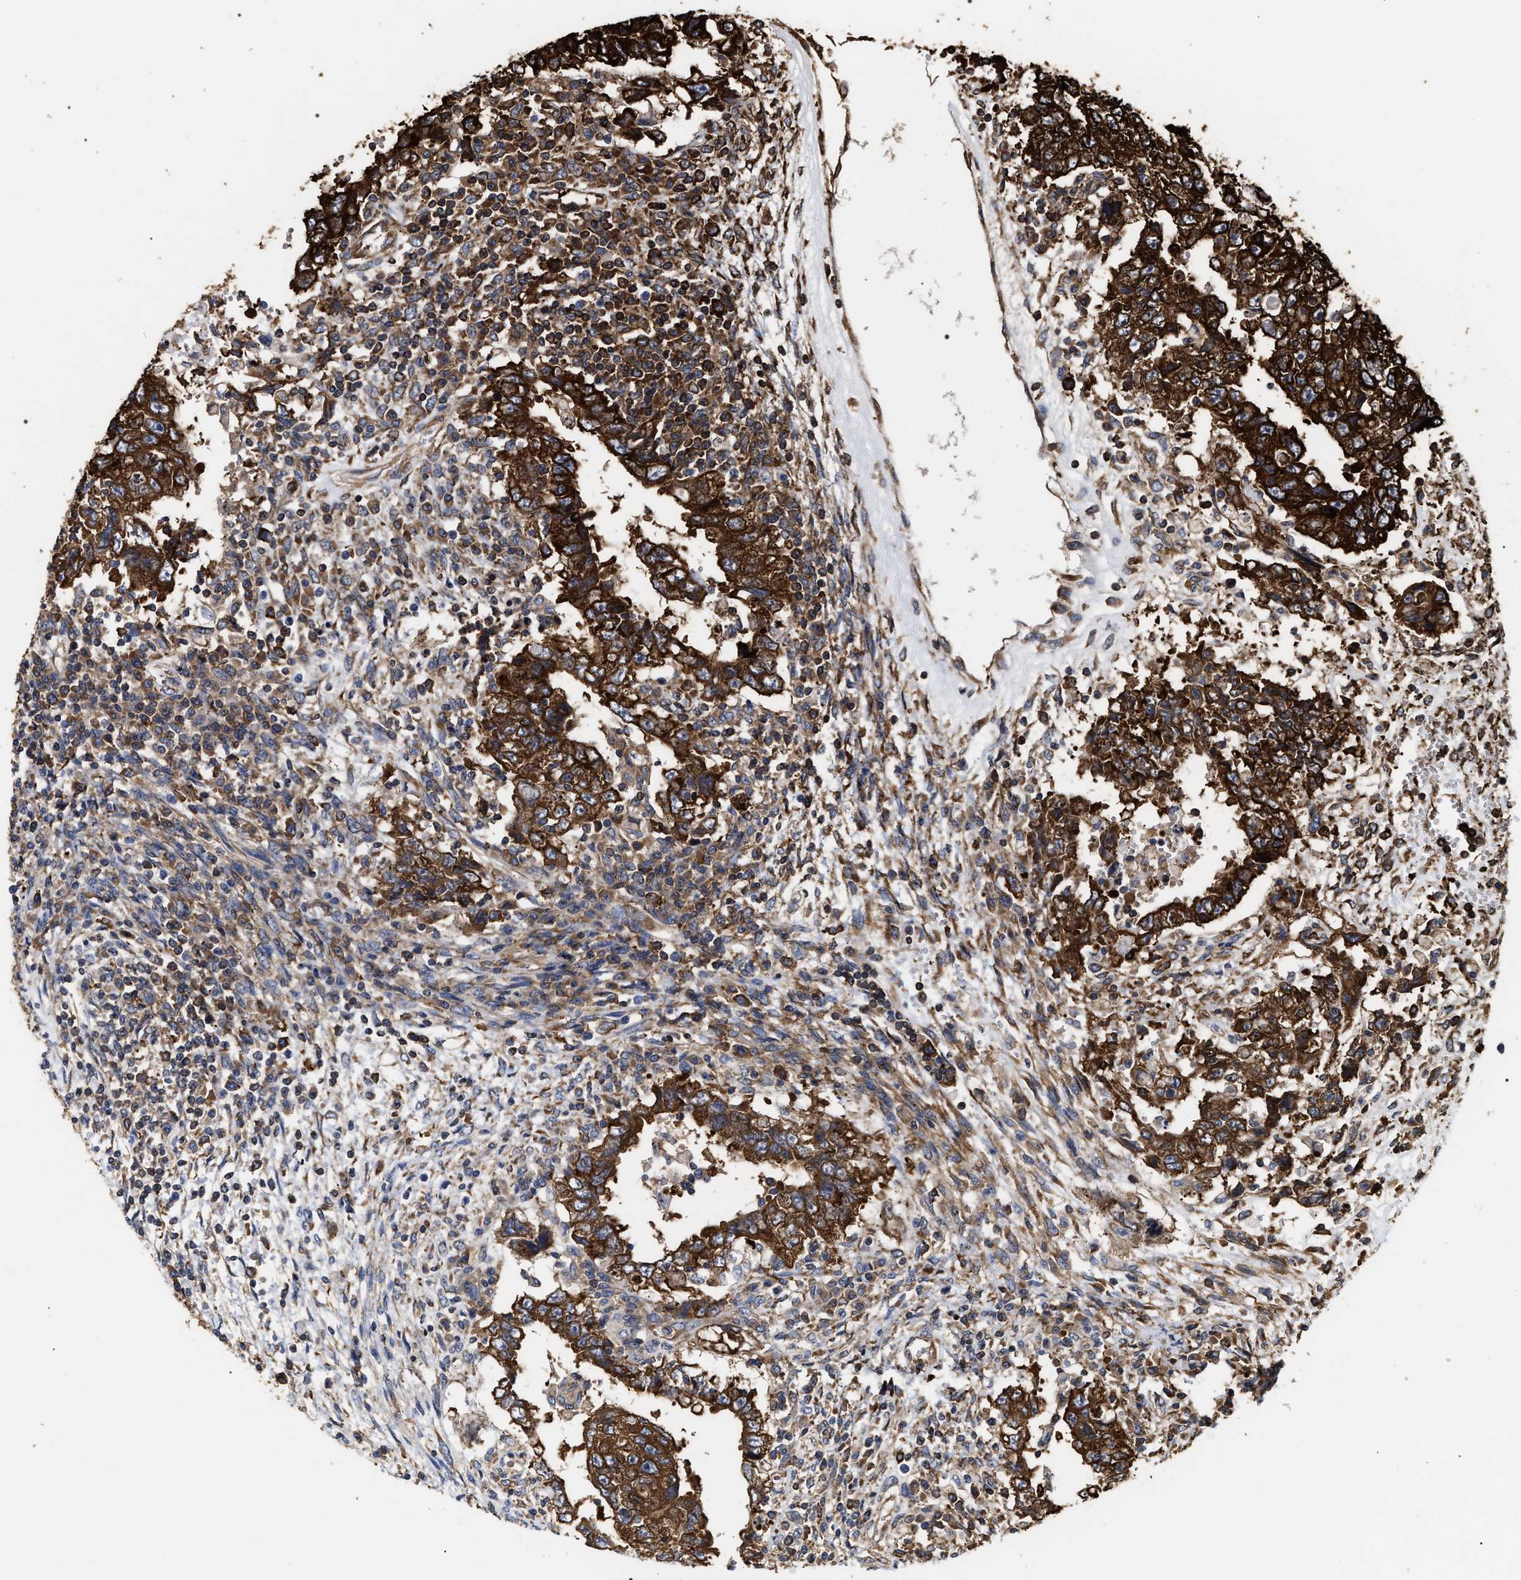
{"staining": {"intensity": "strong", "quantity": ">75%", "location": "cytoplasmic/membranous"}, "tissue": "testis cancer", "cell_type": "Tumor cells", "image_type": "cancer", "snomed": [{"axis": "morphology", "description": "Carcinoma, Embryonal, NOS"}, {"axis": "topography", "description": "Testis"}], "caption": "Embryonal carcinoma (testis) was stained to show a protein in brown. There is high levels of strong cytoplasmic/membranous positivity in about >75% of tumor cells.", "gene": "SERBP1", "patient": {"sex": "male", "age": 26}}